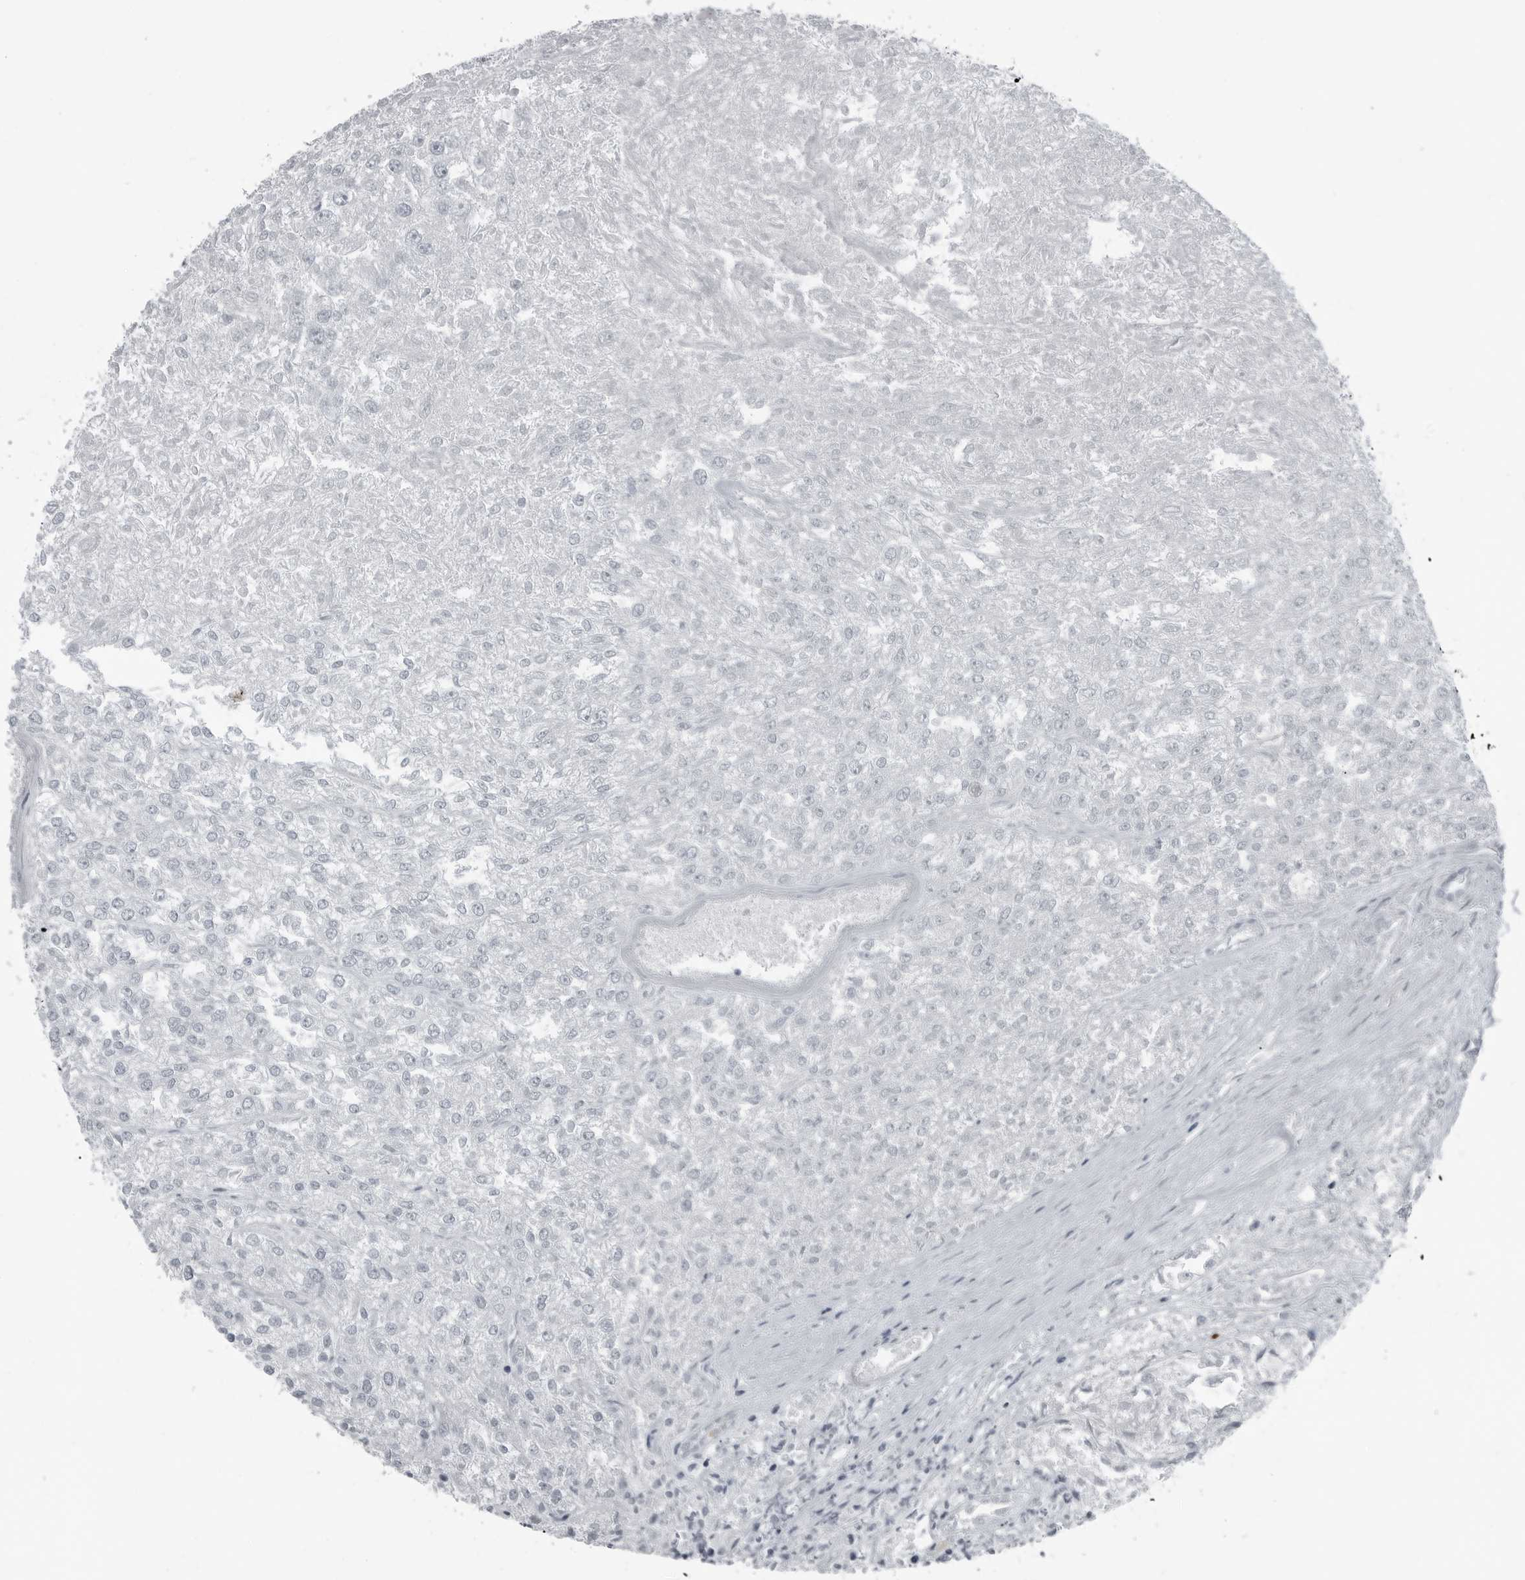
{"staining": {"intensity": "negative", "quantity": "none", "location": "none"}, "tissue": "renal cancer", "cell_type": "Tumor cells", "image_type": "cancer", "snomed": [{"axis": "morphology", "description": "Adenocarcinoma, NOS"}, {"axis": "topography", "description": "Kidney"}], "caption": "Tumor cells are negative for brown protein staining in renal cancer.", "gene": "GAK", "patient": {"sex": "female", "age": 54}}